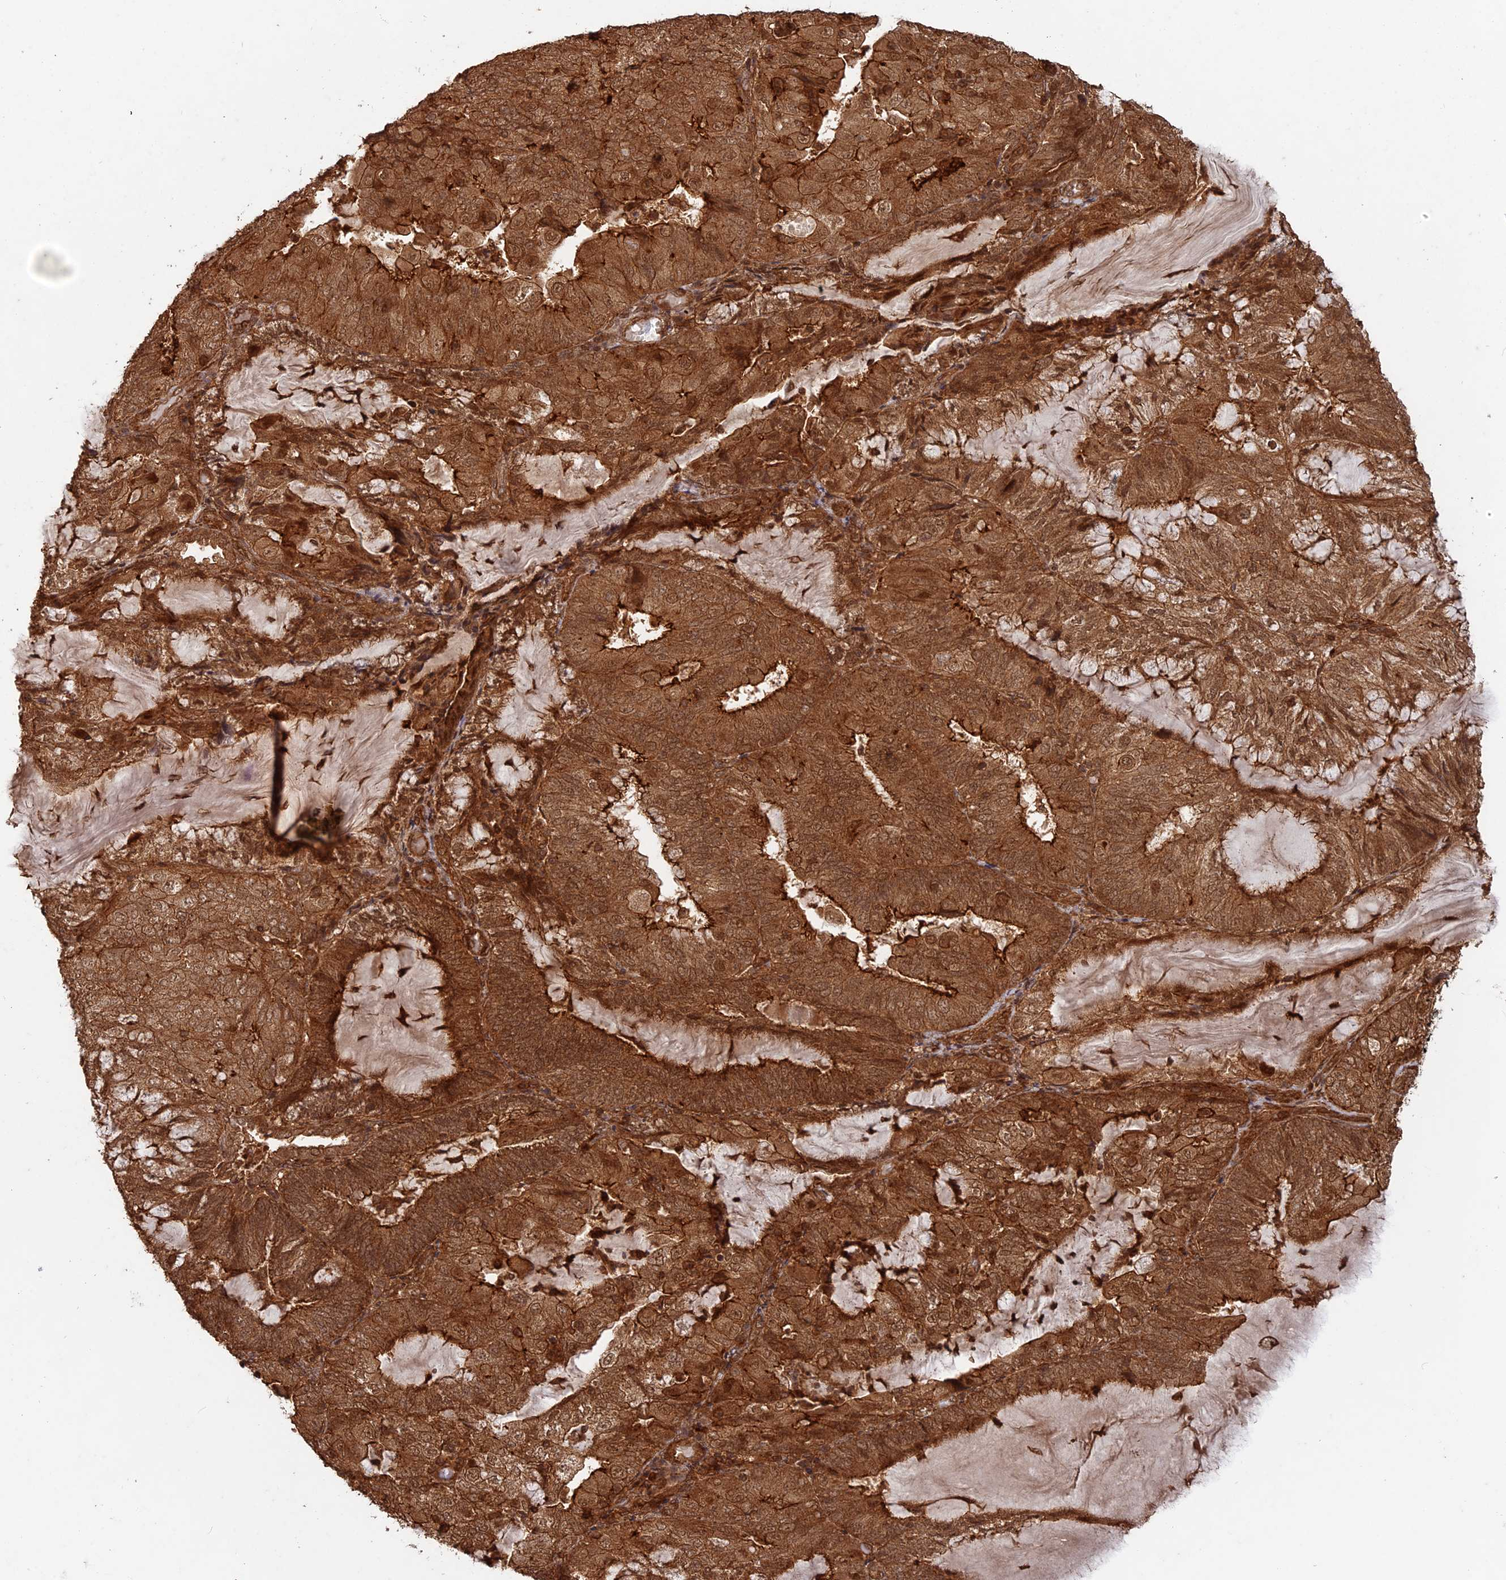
{"staining": {"intensity": "strong", "quantity": ">75%", "location": "cytoplasmic/membranous,nuclear"}, "tissue": "endometrial cancer", "cell_type": "Tumor cells", "image_type": "cancer", "snomed": [{"axis": "morphology", "description": "Adenocarcinoma, NOS"}, {"axis": "topography", "description": "Endometrium"}], "caption": "Immunohistochemical staining of human endometrial adenocarcinoma shows high levels of strong cytoplasmic/membranous and nuclear protein expression in about >75% of tumor cells.", "gene": "CCDC174", "patient": {"sex": "female", "age": 81}}